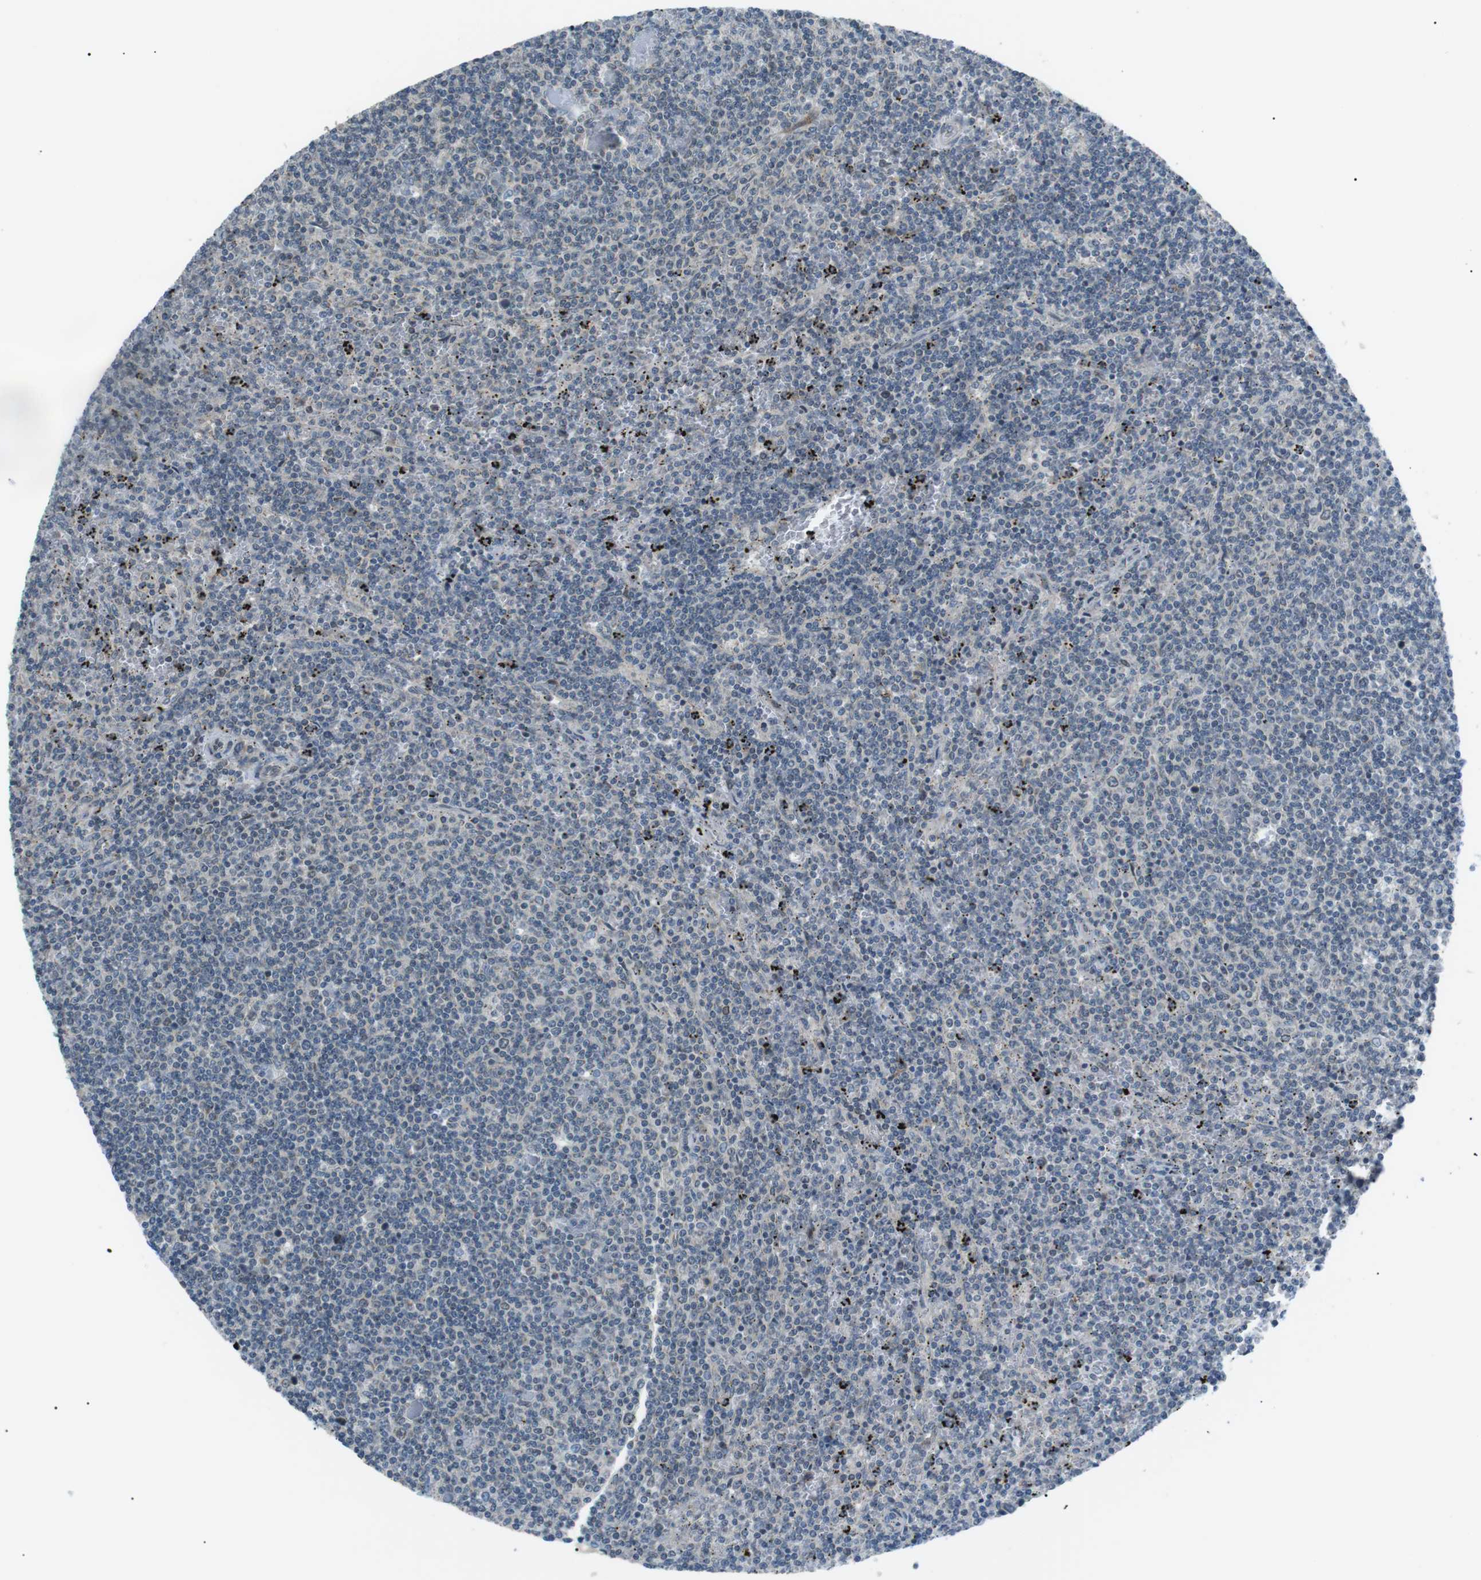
{"staining": {"intensity": "negative", "quantity": "none", "location": "none"}, "tissue": "lymphoma", "cell_type": "Tumor cells", "image_type": "cancer", "snomed": [{"axis": "morphology", "description": "Malignant lymphoma, non-Hodgkin's type, Low grade"}, {"axis": "topography", "description": "Spleen"}], "caption": "This is an immunohistochemistry histopathology image of malignant lymphoma, non-Hodgkin's type (low-grade). There is no positivity in tumor cells.", "gene": "ARID5B", "patient": {"sex": "female", "age": 50}}